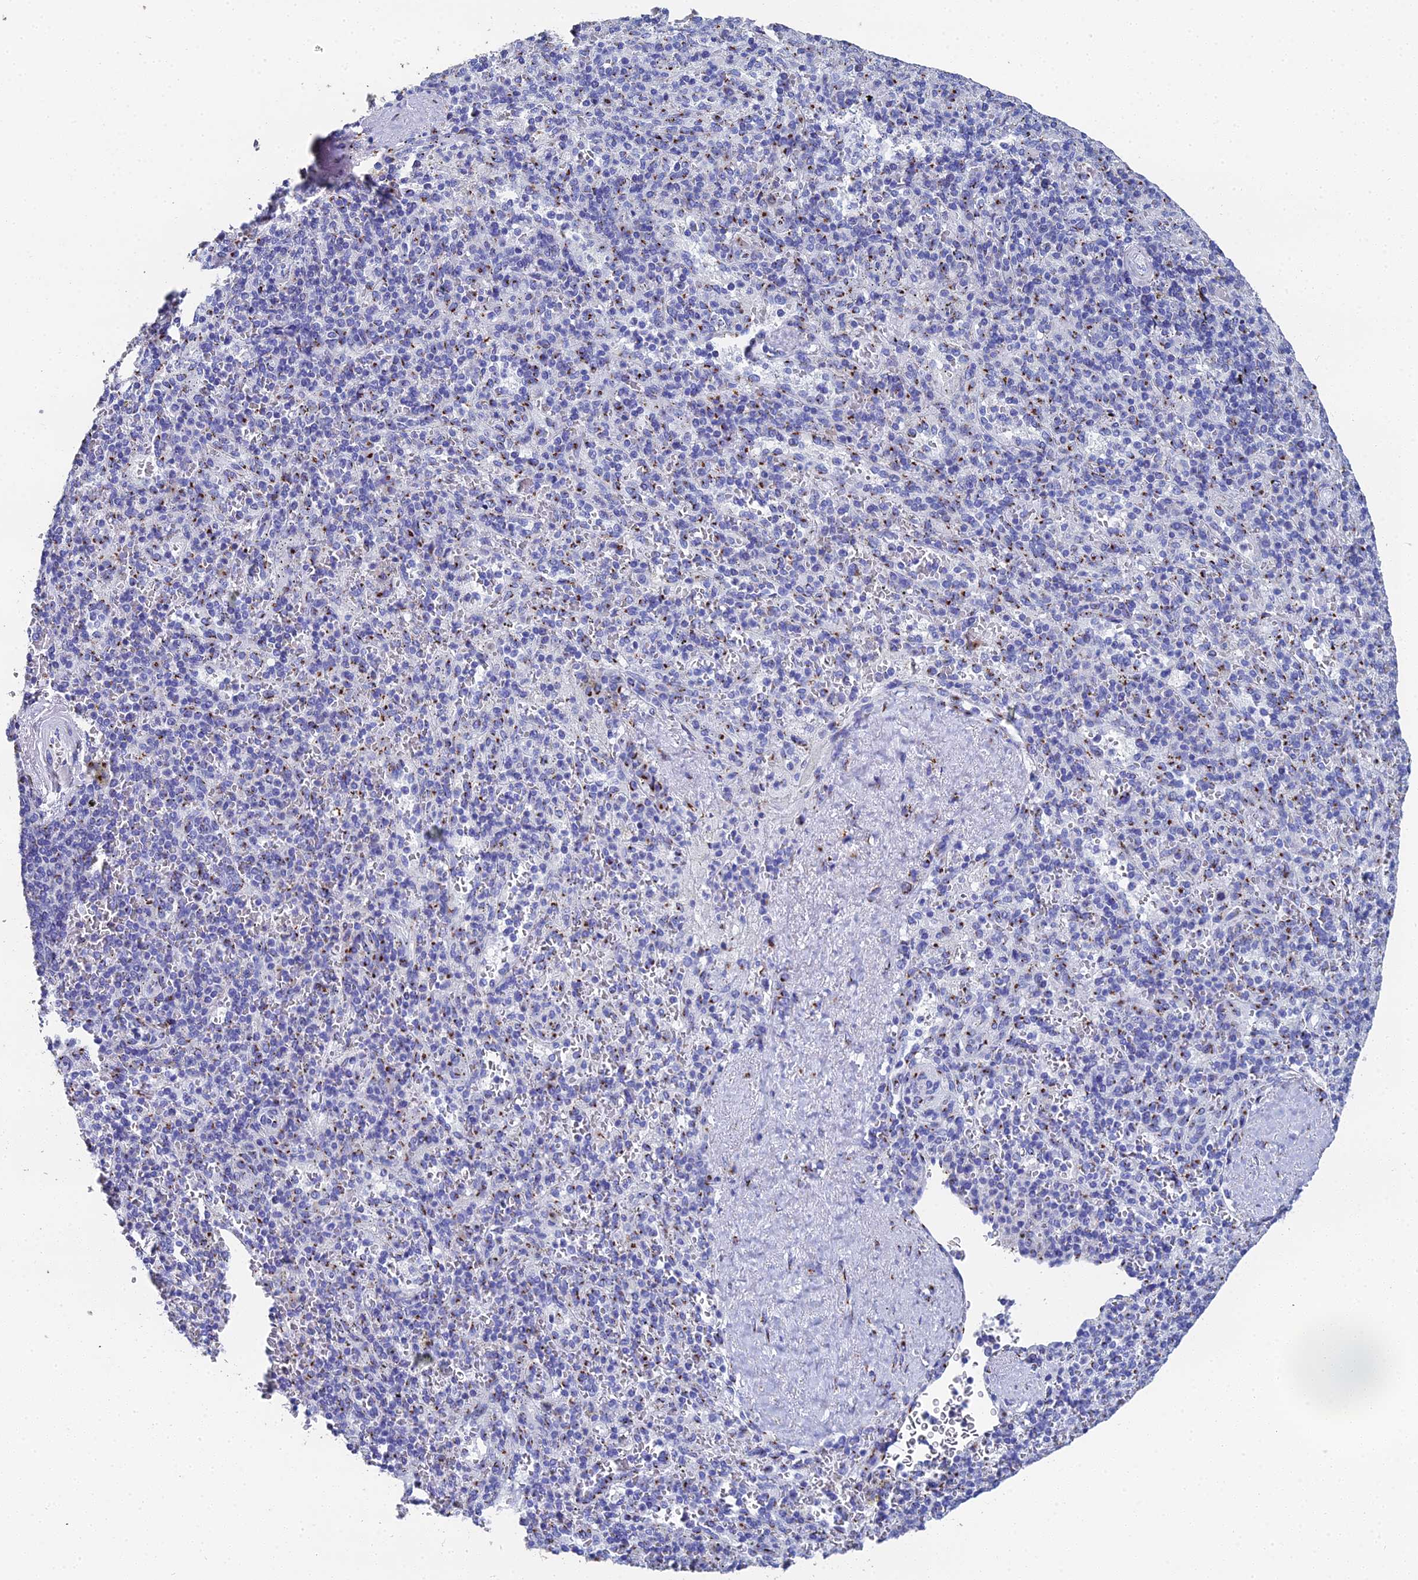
{"staining": {"intensity": "moderate", "quantity": "25%-75%", "location": "cytoplasmic/membranous"}, "tissue": "spleen", "cell_type": "Cells in red pulp", "image_type": "normal", "snomed": [{"axis": "morphology", "description": "Normal tissue, NOS"}, {"axis": "topography", "description": "Spleen"}], "caption": "This histopathology image reveals benign spleen stained with IHC to label a protein in brown. The cytoplasmic/membranous of cells in red pulp show moderate positivity for the protein. Nuclei are counter-stained blue.", "gene": "ENSG00000268674", "patient": {"sex": "male", "age": 82}}